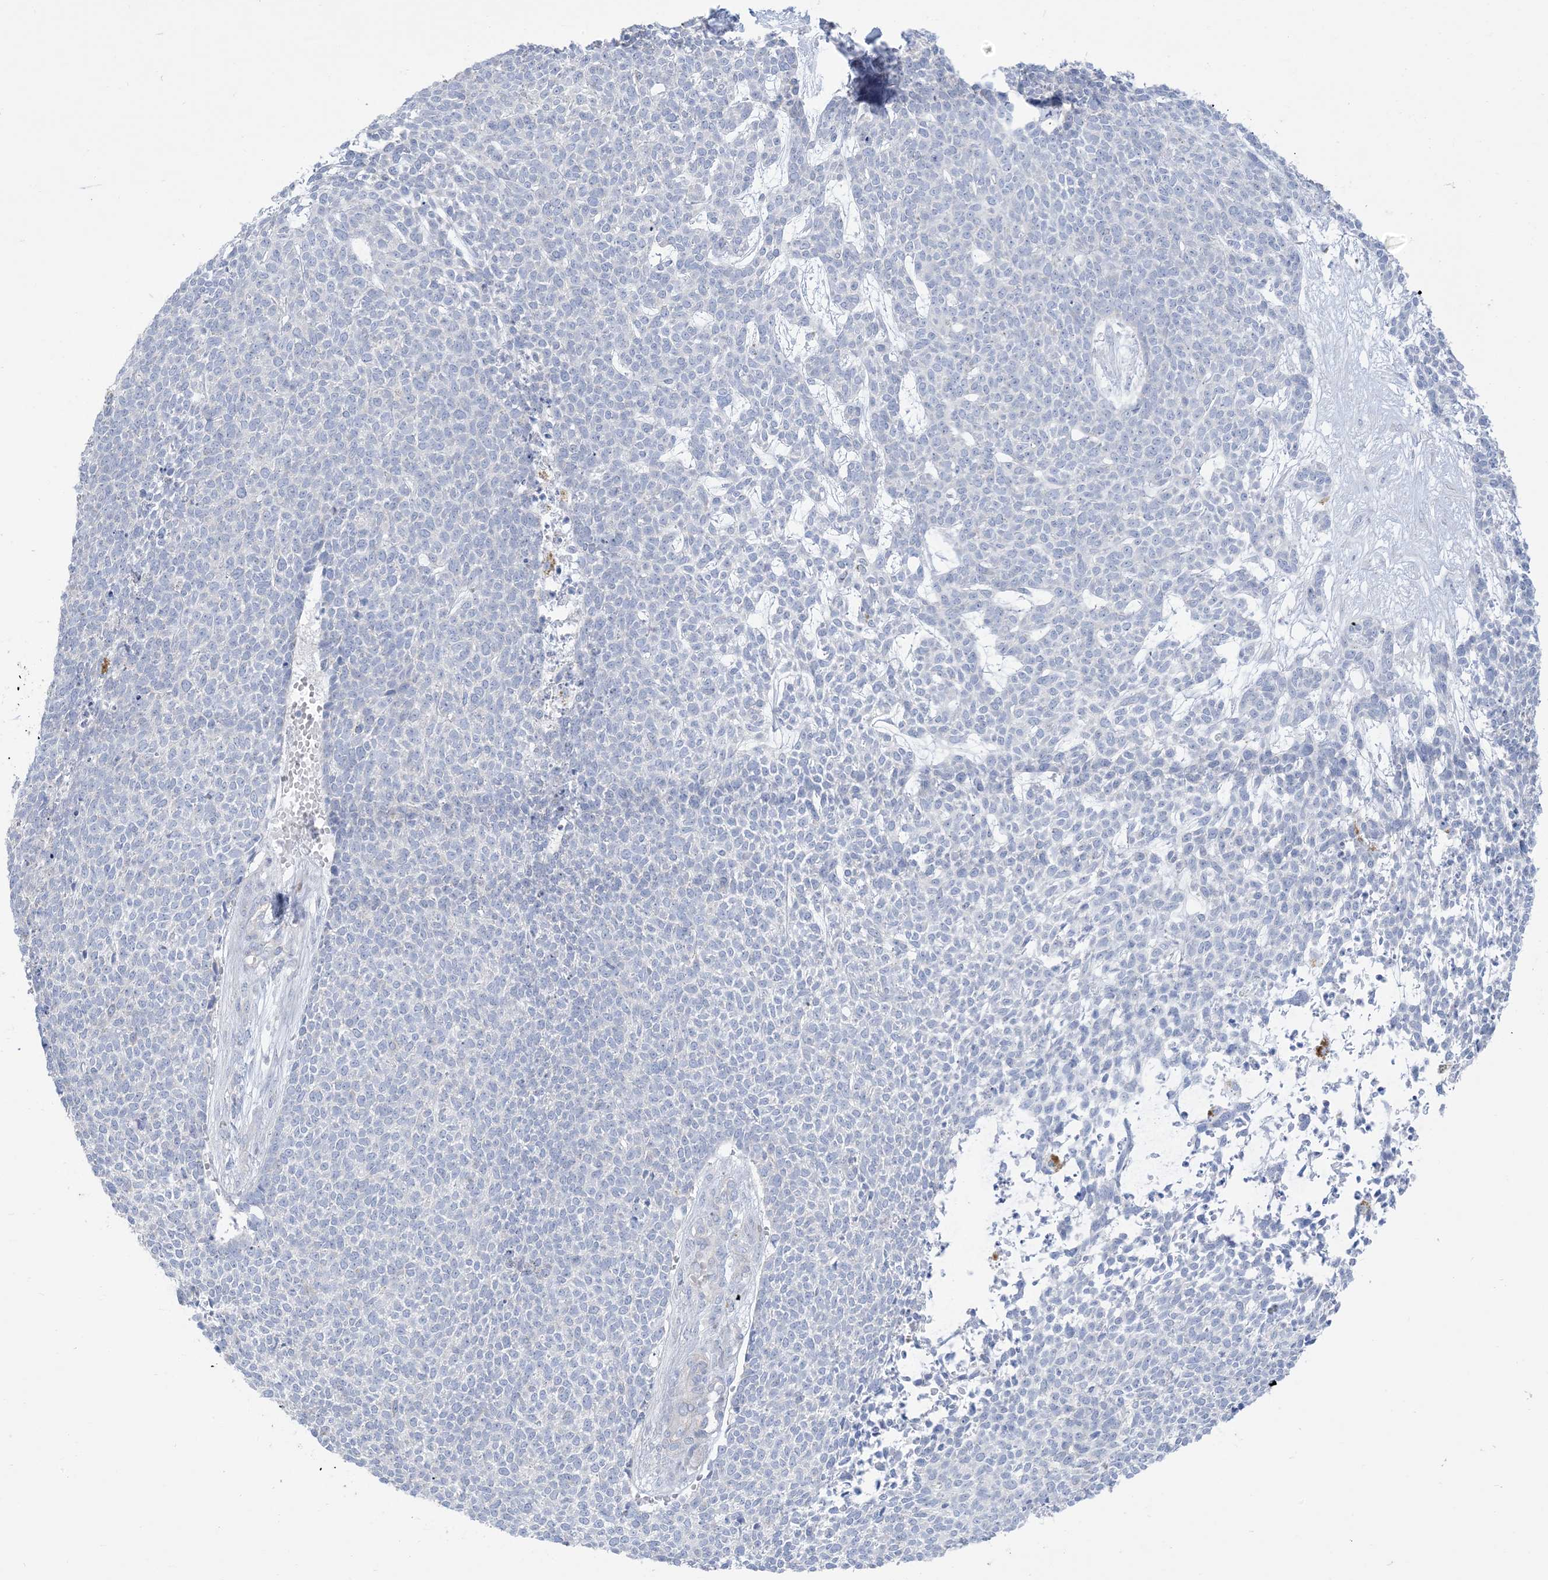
{"staining": {"intensity": "negative", "quantity": "none", "location": "none"}, "tissue": "skin cancer", "cell_type": "Tumor cells", "image_type": "cancer", "snomed": [{"axis": "morphology", "description": "Basal cell carcinoma"}, {"axis": "topography", "description": "Skin"}], "caption": "This is an IHC image of human skin basal cell carcinoma. There is no expression in tumor cells.", "gene": "MTHFD2L", "patient": {"sex": "female", "age": 84}}